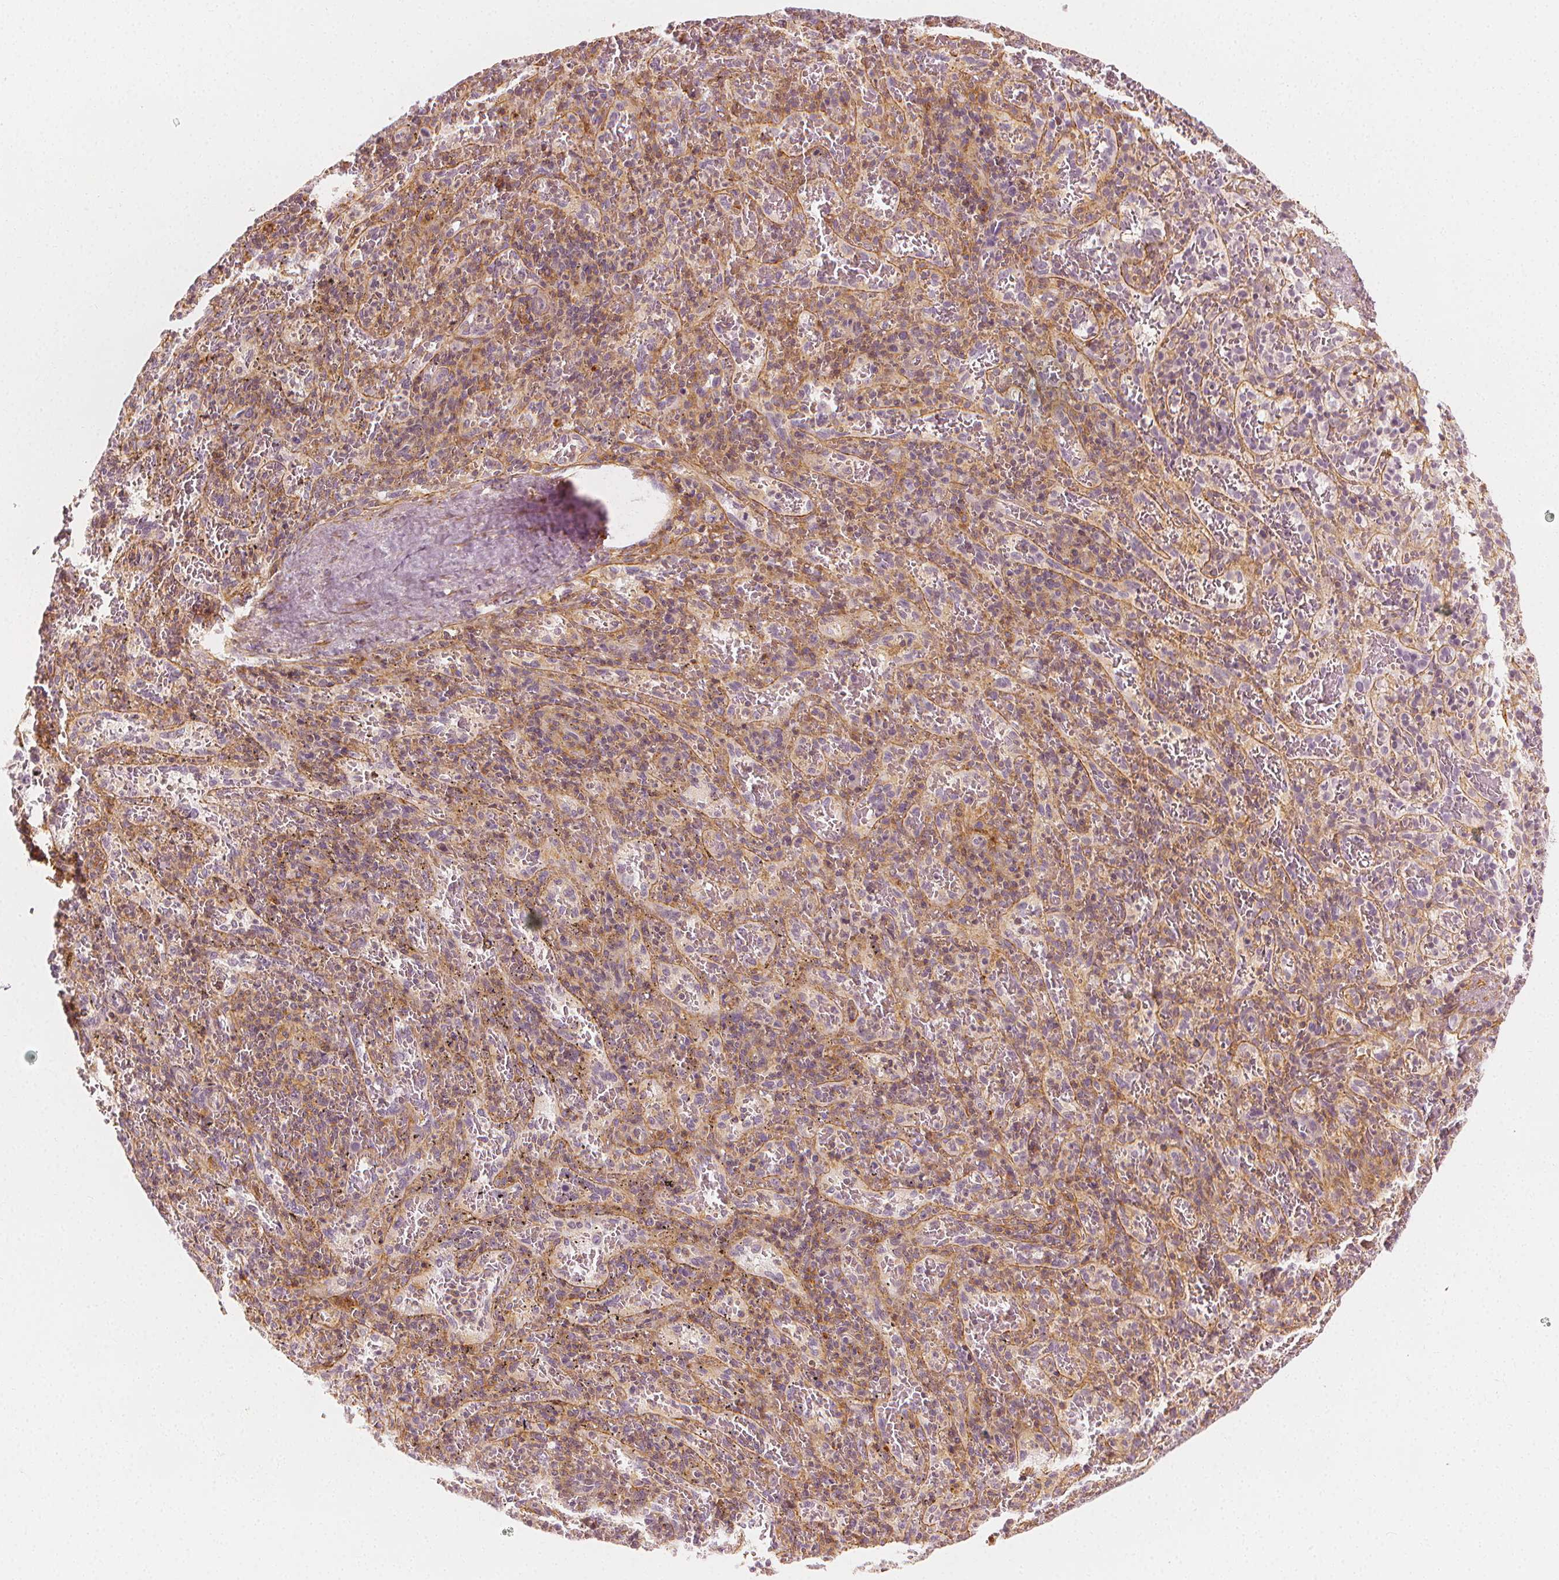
{"staining": {"intensity": "negative", "quantity": "none", "location": "none"}, "tissue": "spleen", "cell_type": "Cells in red pulp", "image_type": "normal", "snomed": [{"axis": "morphology", "description": "Normal tissue, NOS"}, {"axis": "topography", "description": "Spleen"}], "caption": "Immunohistochemistry image of benign spleen: spleen stained with DAB (3,3'-diaminobenzidine) displays no significant protein staining in cells in red pulp.", "gene": "ARHGAP26", "patient": {"sex": "male", "age": 57}}